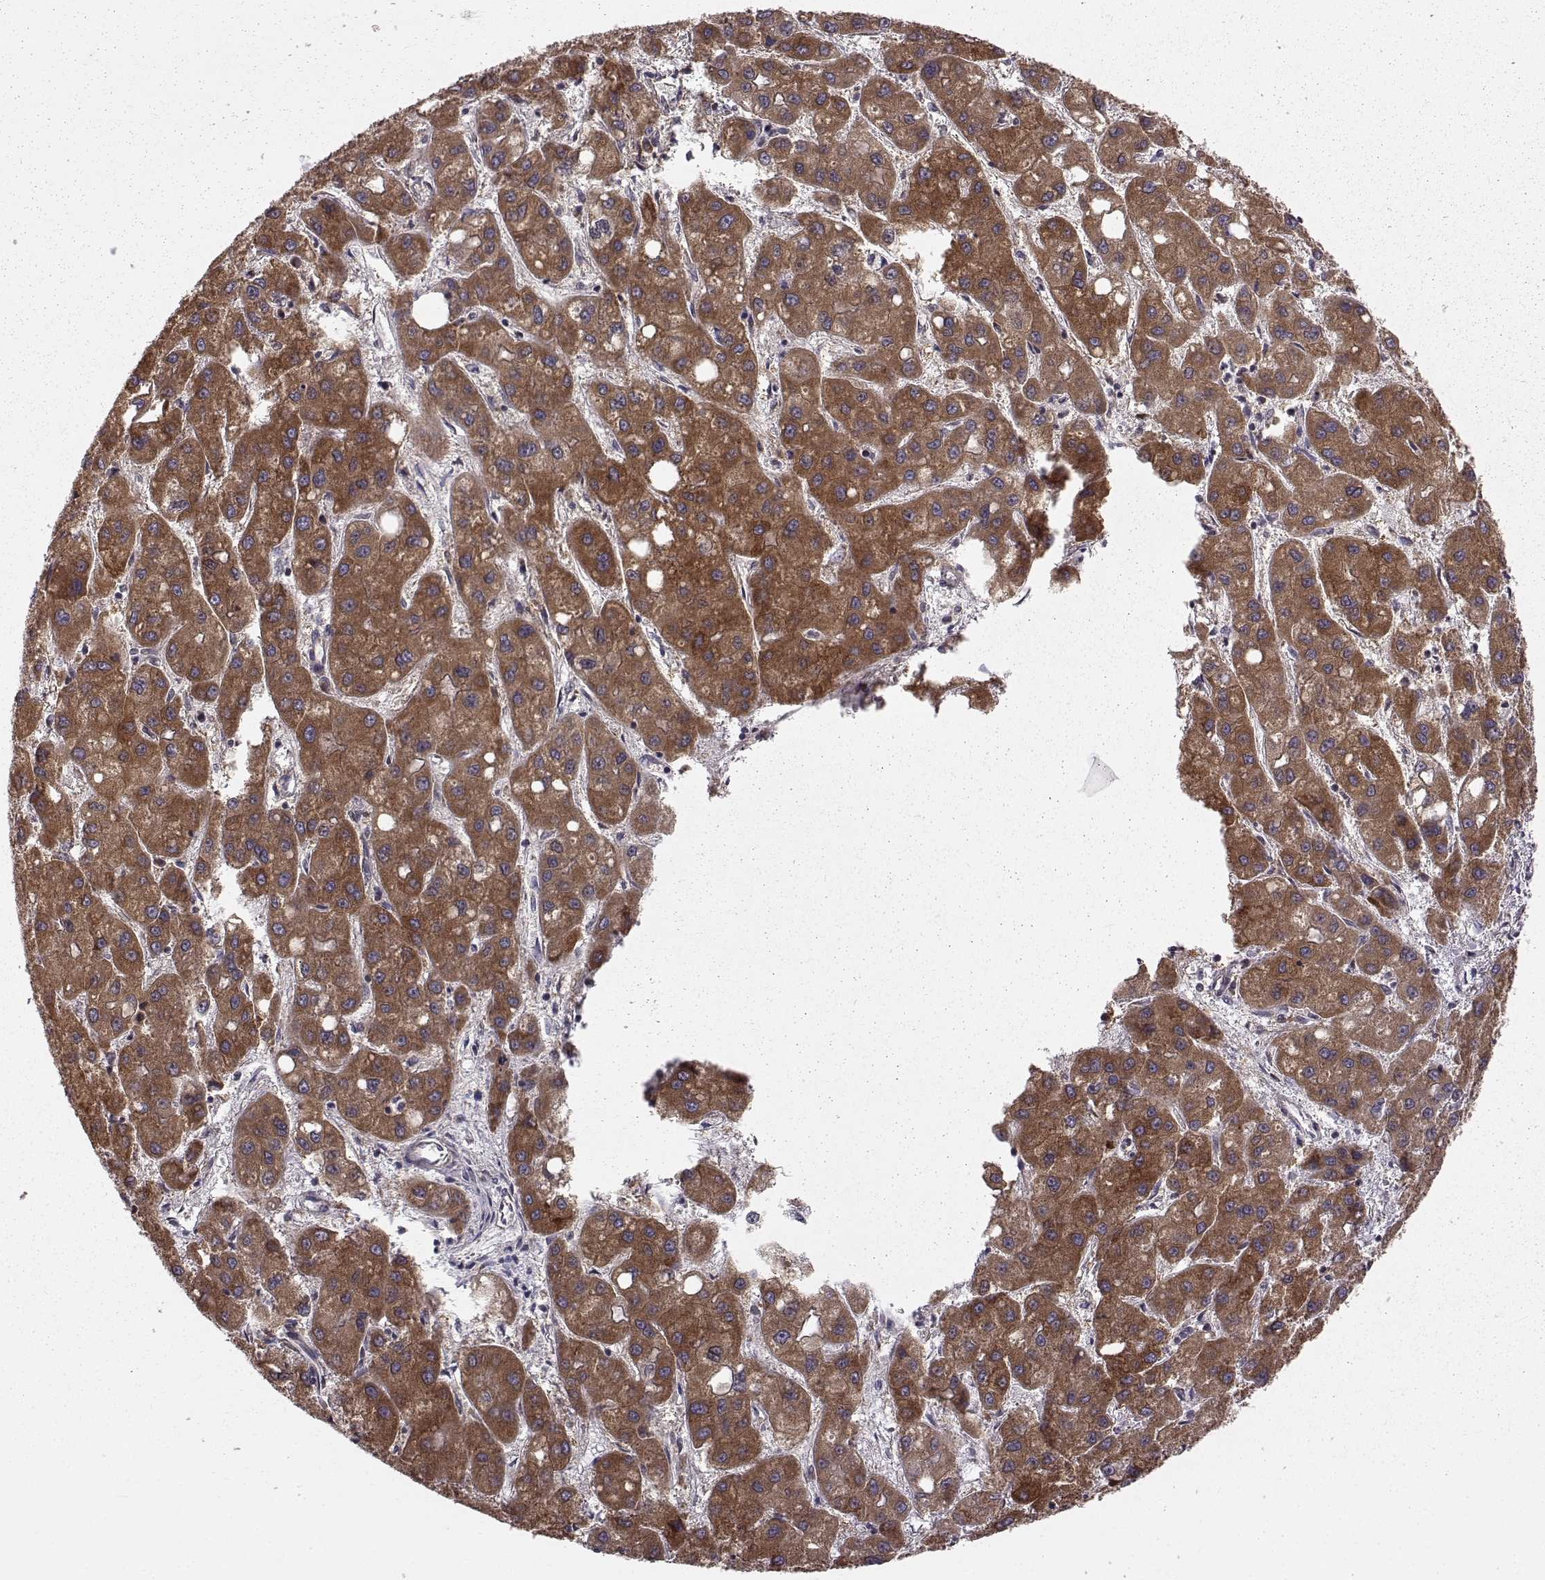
{"staining": {"intensity": "strong", "quantity": ">75%", "location": "cytoplasmic/membranous"}, "tissue": "liver cancer", "cell_type": "Tumor cells", "image_type": "cancer", "snomed": [{"axis": "morphology", "description": "Carcinoma, Hepatocellular, NOS"}, {"axis": "topography", "description": "Liver"}], "caption": "Protein staining by immunohistochemistry shows strong cytoplasmic/membranous expression in about >75% of tumor cells in liver cancer (hepatocellular carcinoma). (Stains: DAB (3,3'-diaminobenzidine) in brown, nuclei in blue, Microscopy: brightfield microscopy at high magnification).", "gene": "FAM8A1", "patient": {"sex": "male", "age": 73}}